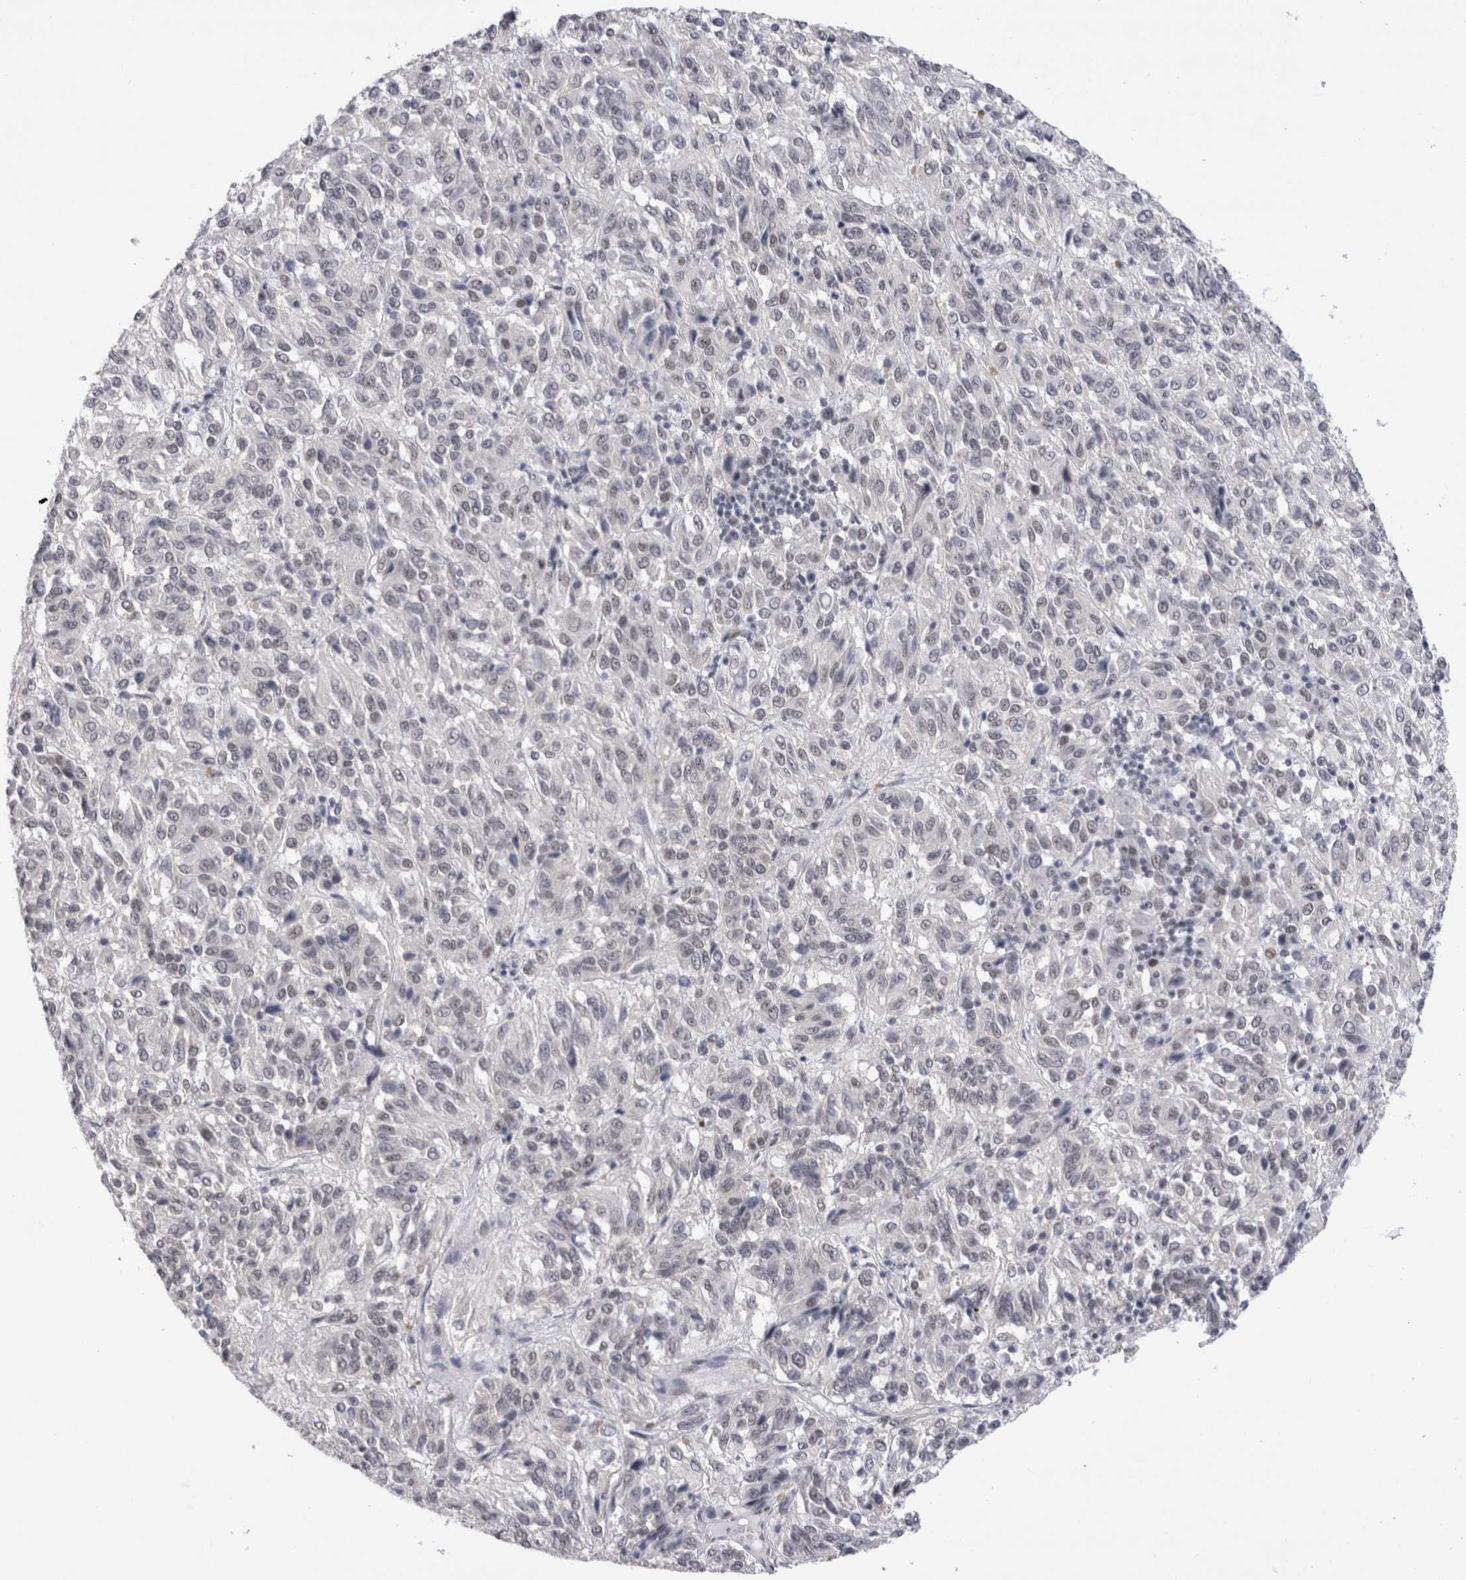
{"staining": {"intensity": "negative", "quantity": "none", "location": "none"}, "tissue": "melanoma", "cell_type": "Tumor cells", "image_type": "cancer", "snomed": [{"axis": "morphology", "description": "Malignant melanoma, Metastatic site"}, {"axis": "topography", "description": "Lung"}], "caption": "This is an immunohistochemistry histopathology image of human melanoma. There is no expression in tumor cells.", "gene": "RBM6", "patient": {"sex": "male", "age": 64}}